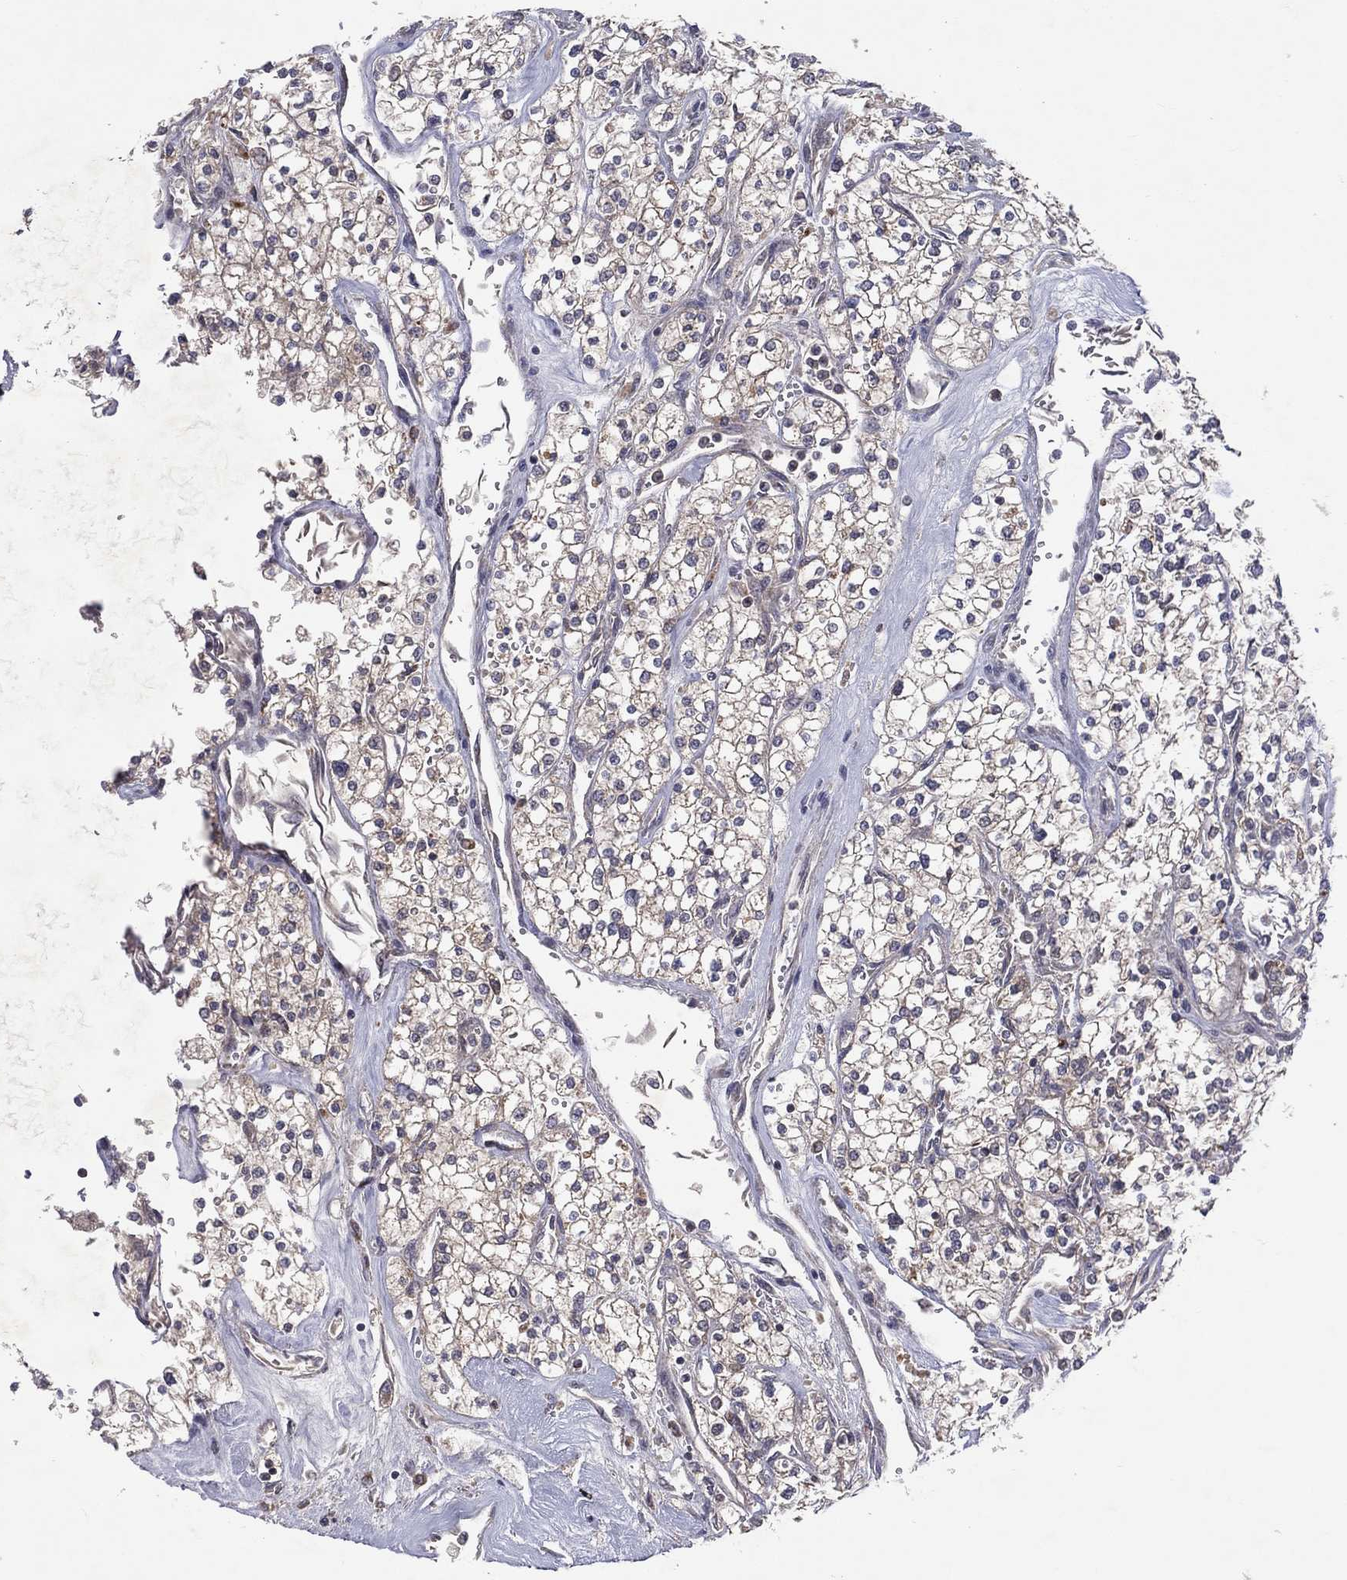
{"staining": {"intensity": "weak", "quantity": "25%-75%", "location": "cytoplasmic/membranous"}, "tissue": "renal cancer", "cell_type": "Tumor cells", "image_type": "cancer", "snomed": [{"axis": "morphology", "description": "Adenocarcinoma, NOS"}, {"axis": "topography", "description": "Kidney"}], "caption": "This is an image of immunohistochemistry (IHC) staining of renal adenocarcinoma, which shows weak positivity in the cytoplasmic/membranous of tumor cells.", "gene": "STARD3", "patient": {"sex": "male", "age": 80}}